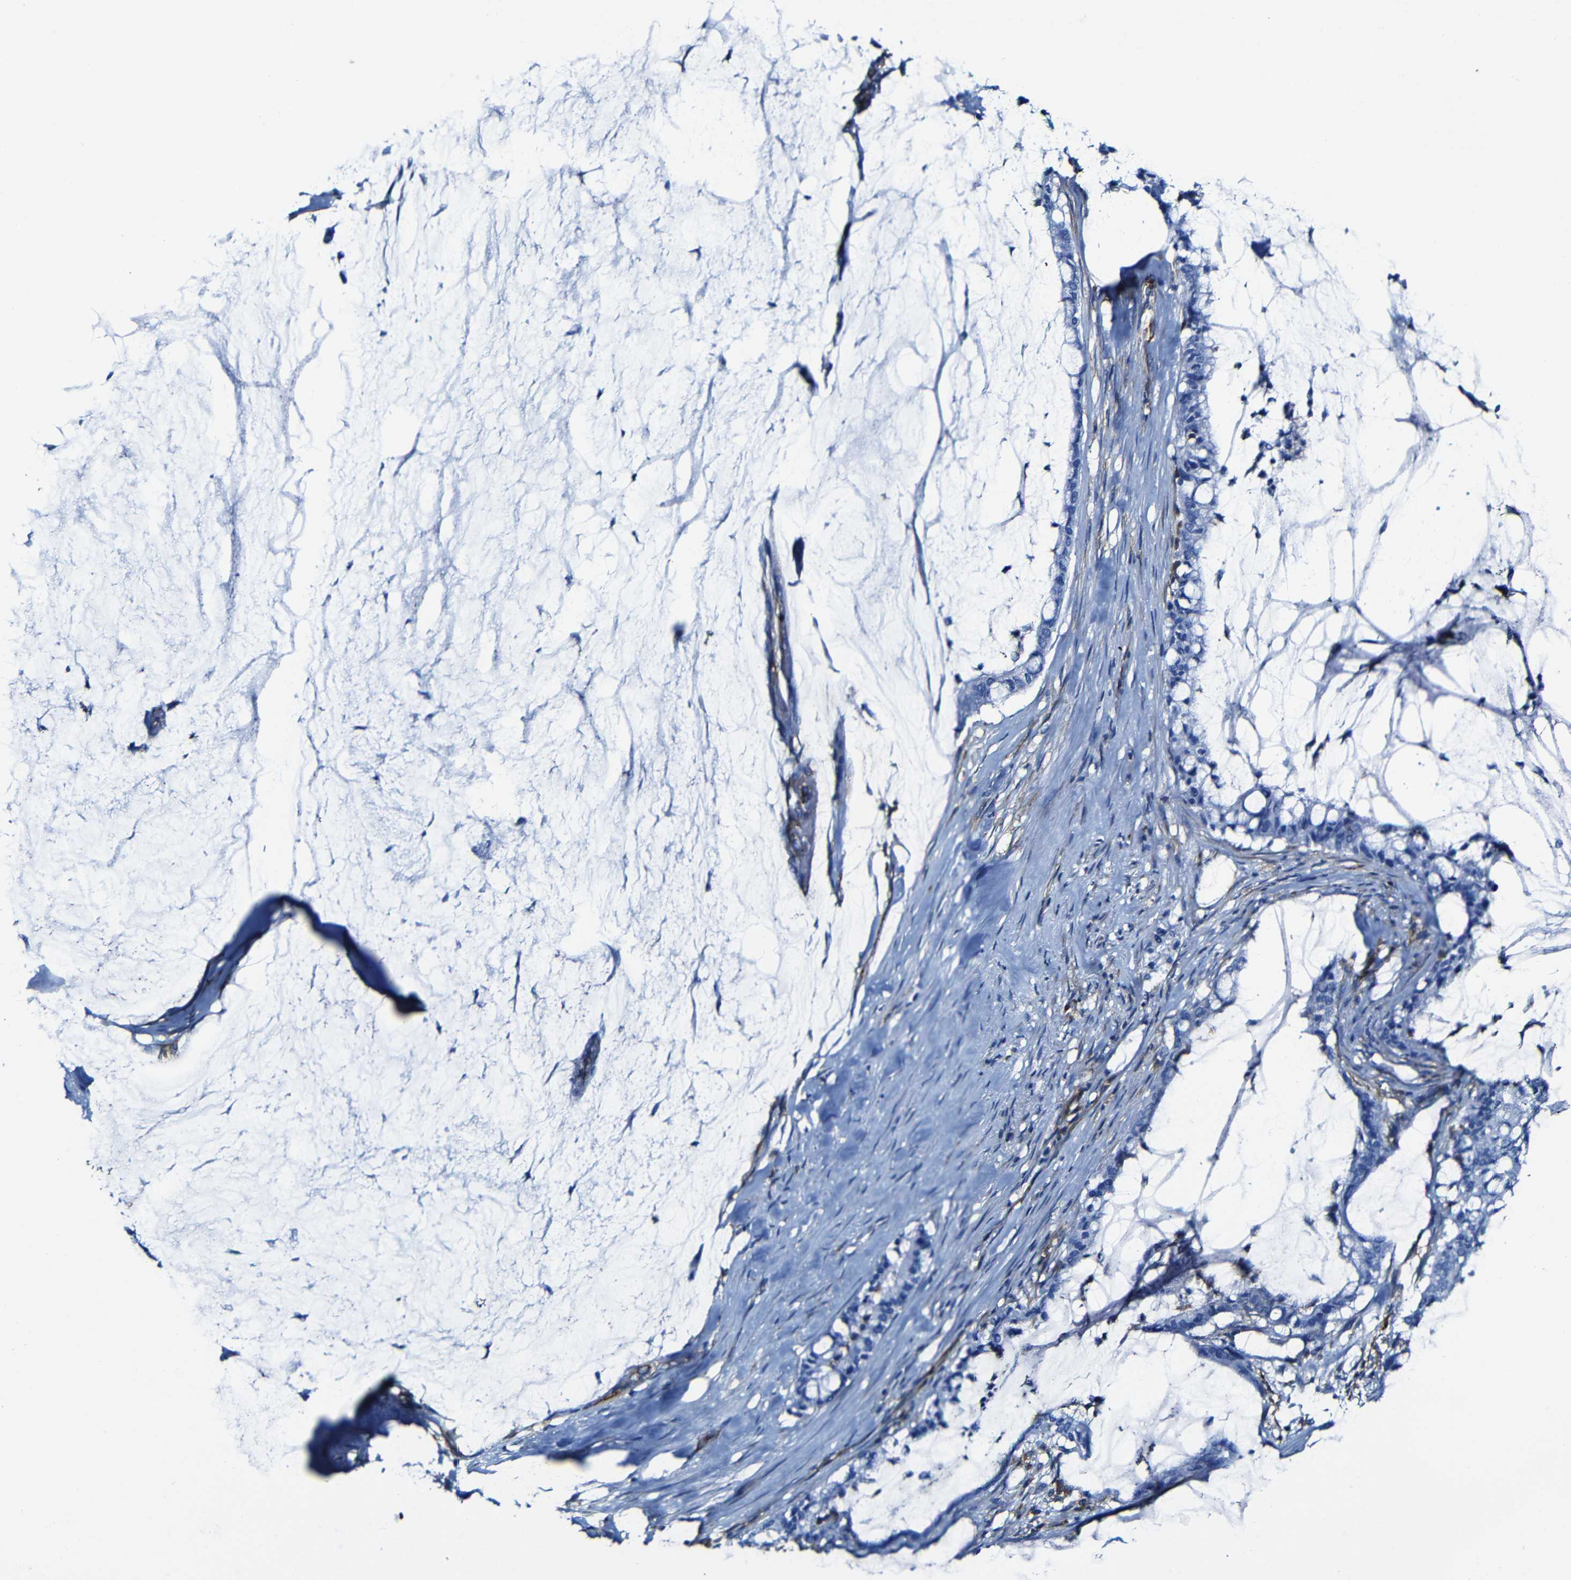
{"staining": {"intensity": "negative", "quantity": "none", "location": "none"}, "tissue": "pancreatic cancer", "cell_type": "Tumor cells", "image_type": "cancer", "snomed": [{"axis": "morphology", "description": "Adenocarcinoma, NOS"}, {"axis": "topography", "description": "Pancreas"}], "caption": "There is no significant staining in tumor cells of pancreatic cancer (adenocarcinoma).", "gene": "MSN", "patient": {"sex": "male", "age": 41}}